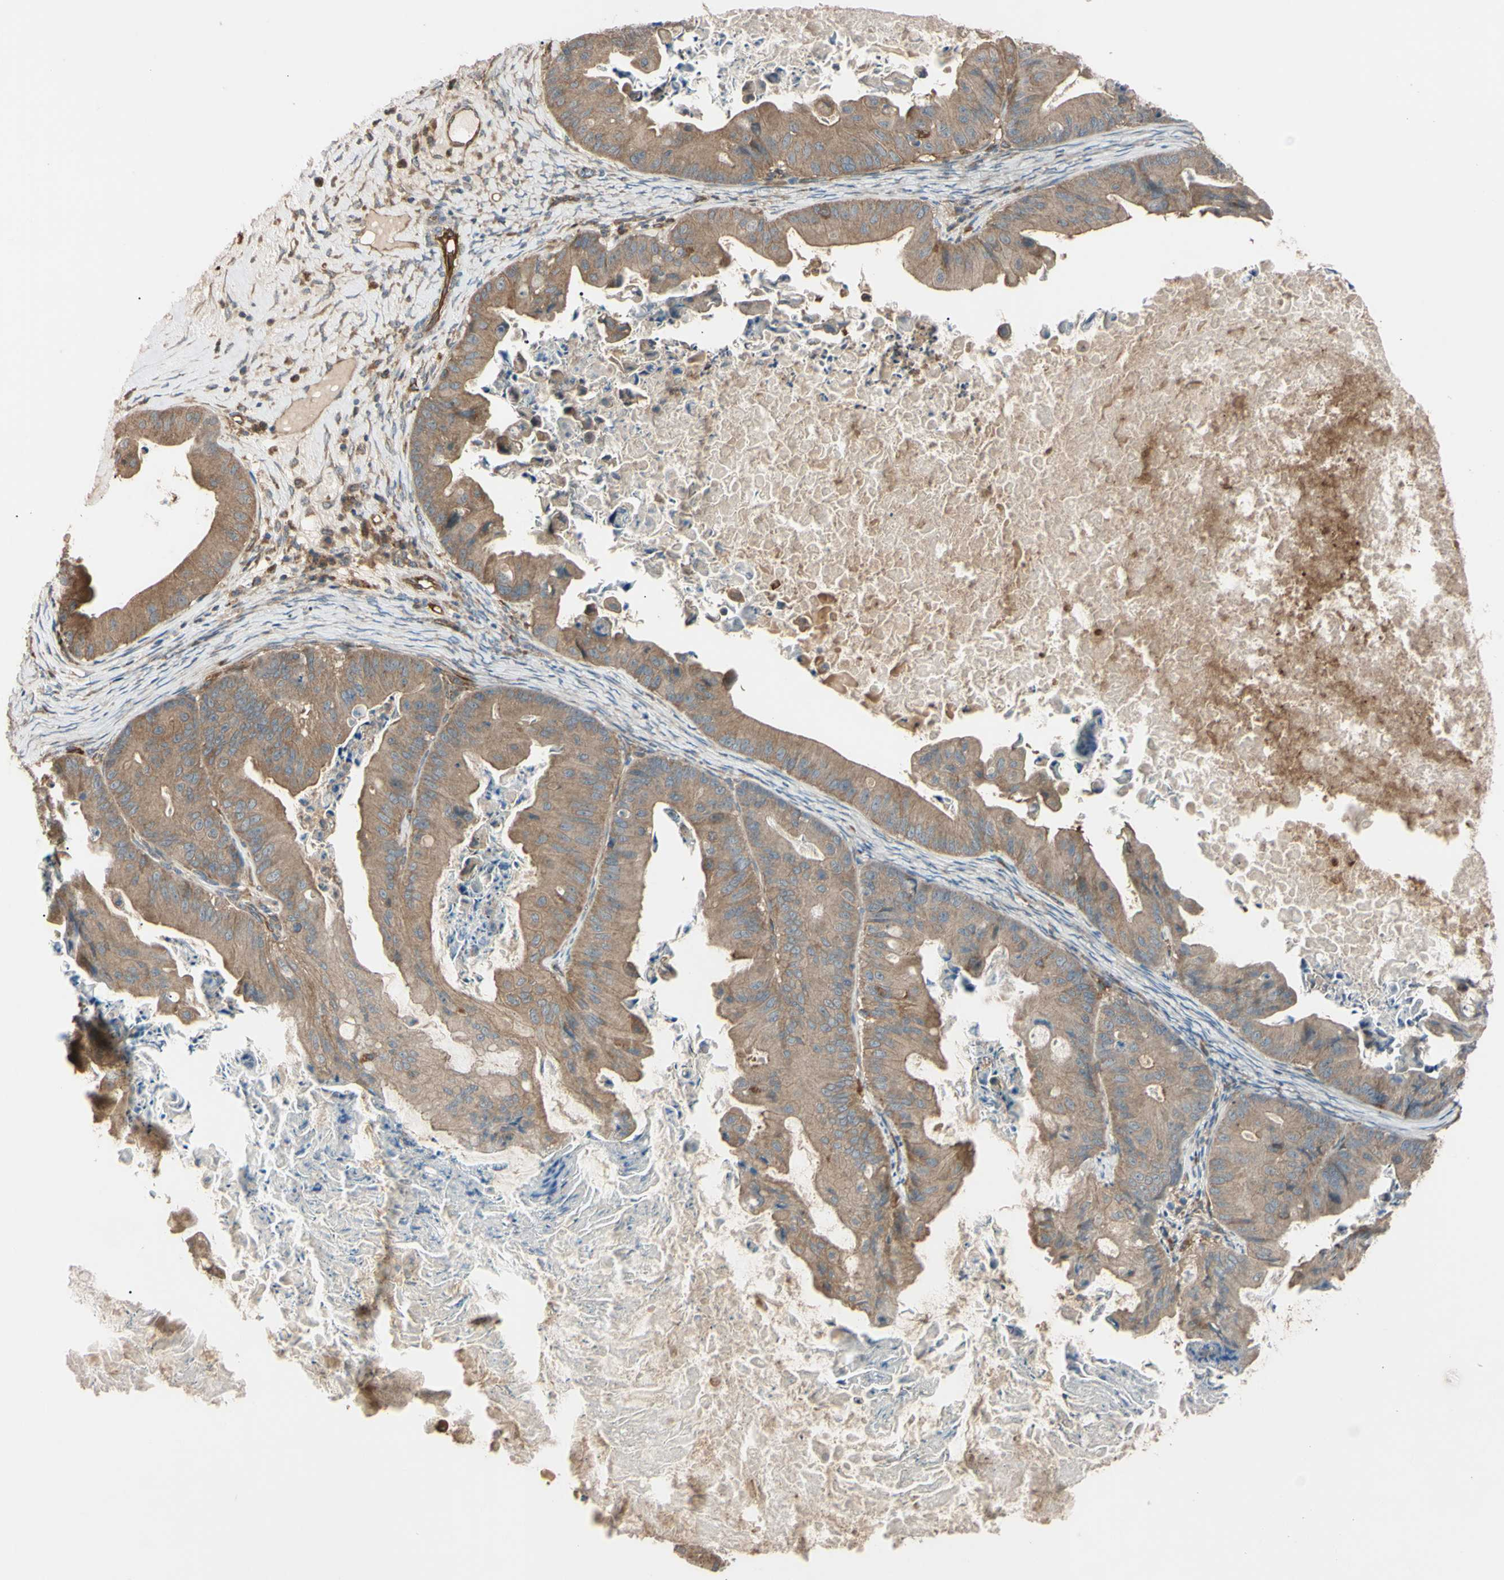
{"staining": {"intensity": "moderate", "quantity": ">75%", "location": "cytoplasmic/membranous"}, "tissue": "ovarian cancer", "cell_type": "Tumor cells", "image_type": "cancer", "snomed": [{"axis": "morphology", "description": "Cystadenocarcinoma, mucinous, NOS"}, {"axis": "topography", "description": "Ovary"}], "caption": "Ovarian cancer stained for a protein (brown) exhibits moderate cytoplasmic/membranous positive staining in about >75% of tumor cells.", "gene": "PTPN12", "patient": {"sex": "female", "age": 37}}